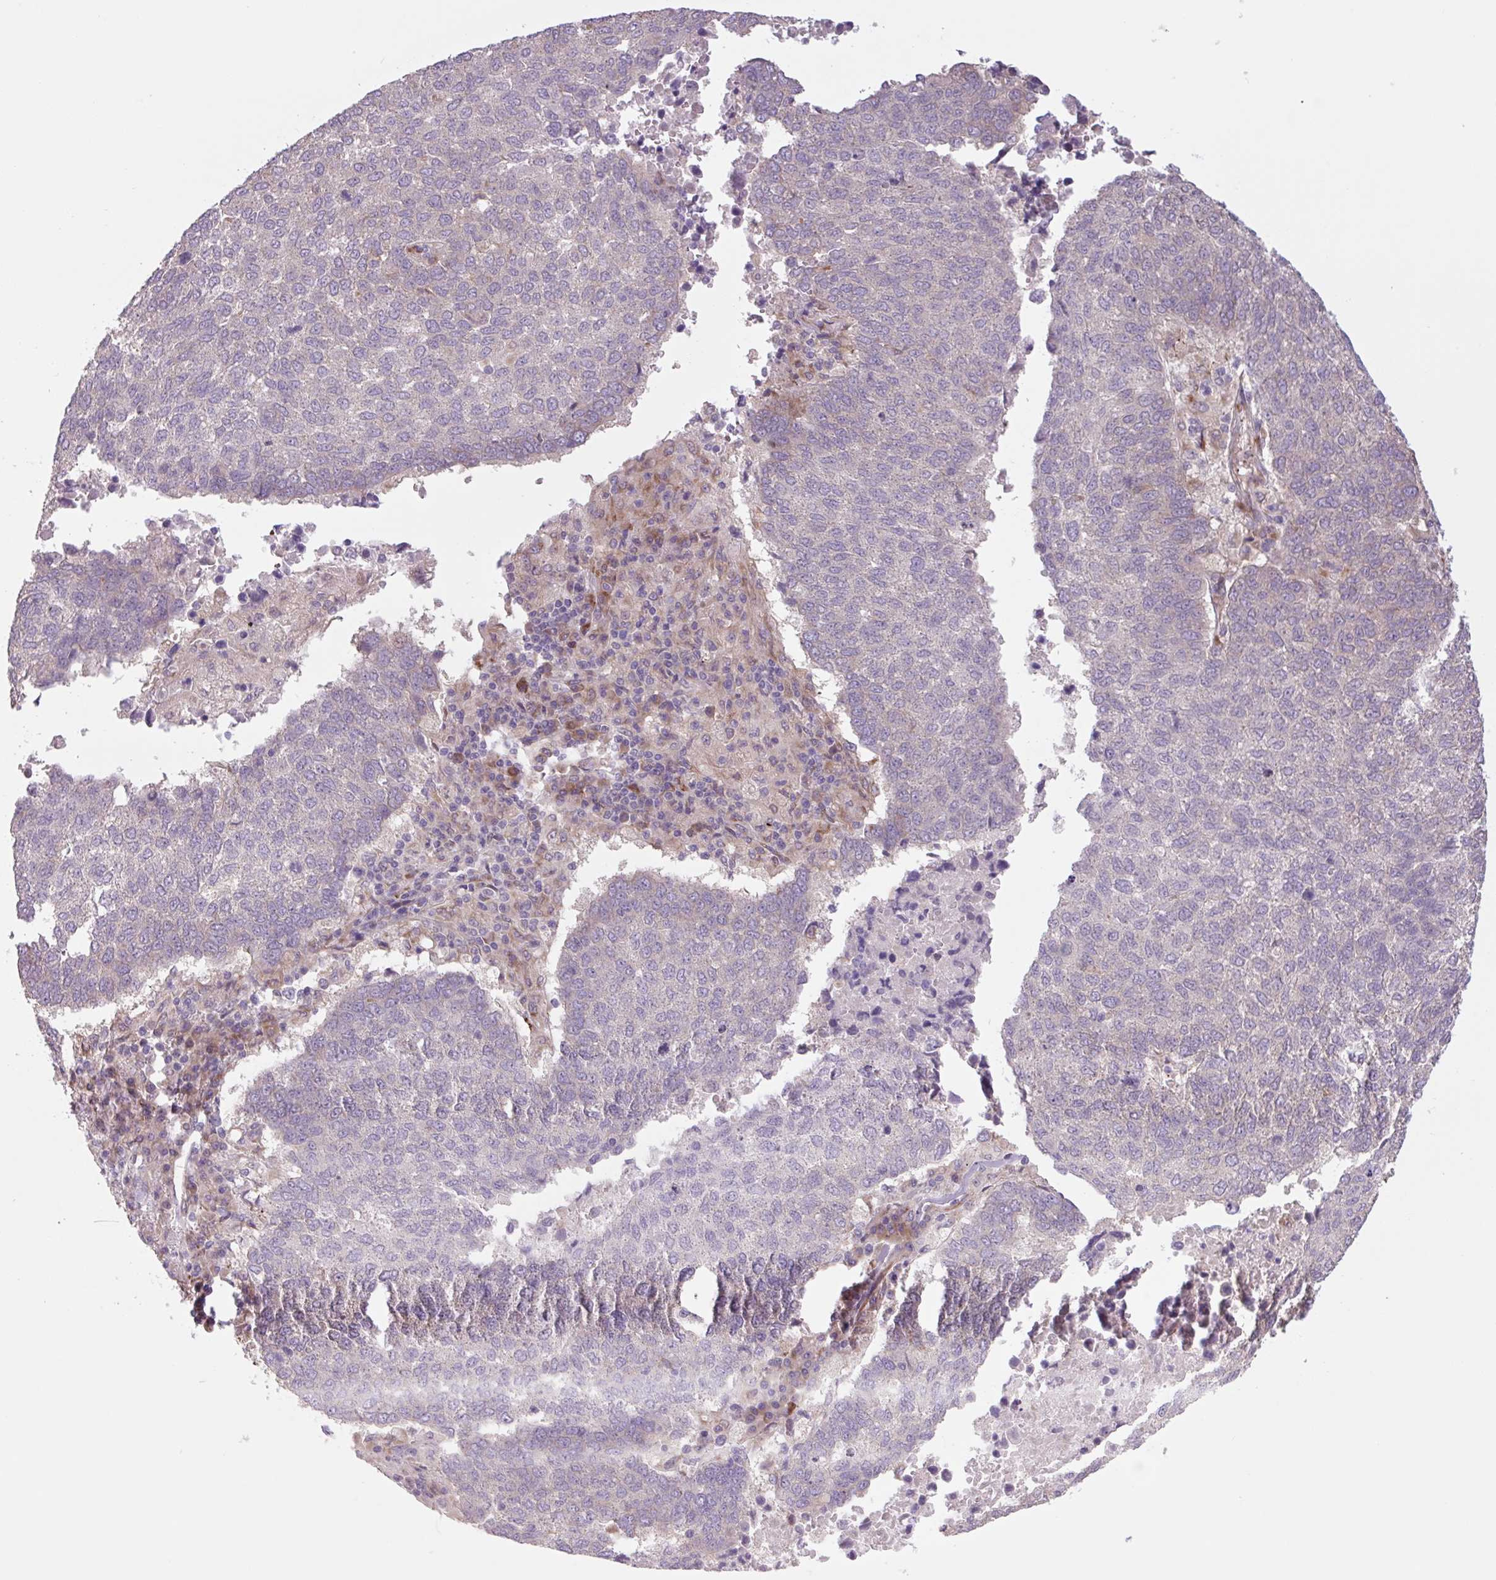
{"staining": {"intensity": "negative", "quantity": "none", "location": "none"}, "tissue": "lung cancer", "cell_type": "Tumor cells", "image_type": "cancer", "snomed": [{"axis": "morphology", "description": "Squamous cell carcinoma, NOS"}, {"axis": "topography", "description": "Lung"}], "caption": "A high-resolution photomicrograph shows immunohistochemistry staining of lung cancer, which reveals no significant staining in tumor cells.", "gene": "PLA2G4A", "patient": {"sex": "male", "age": 73}}